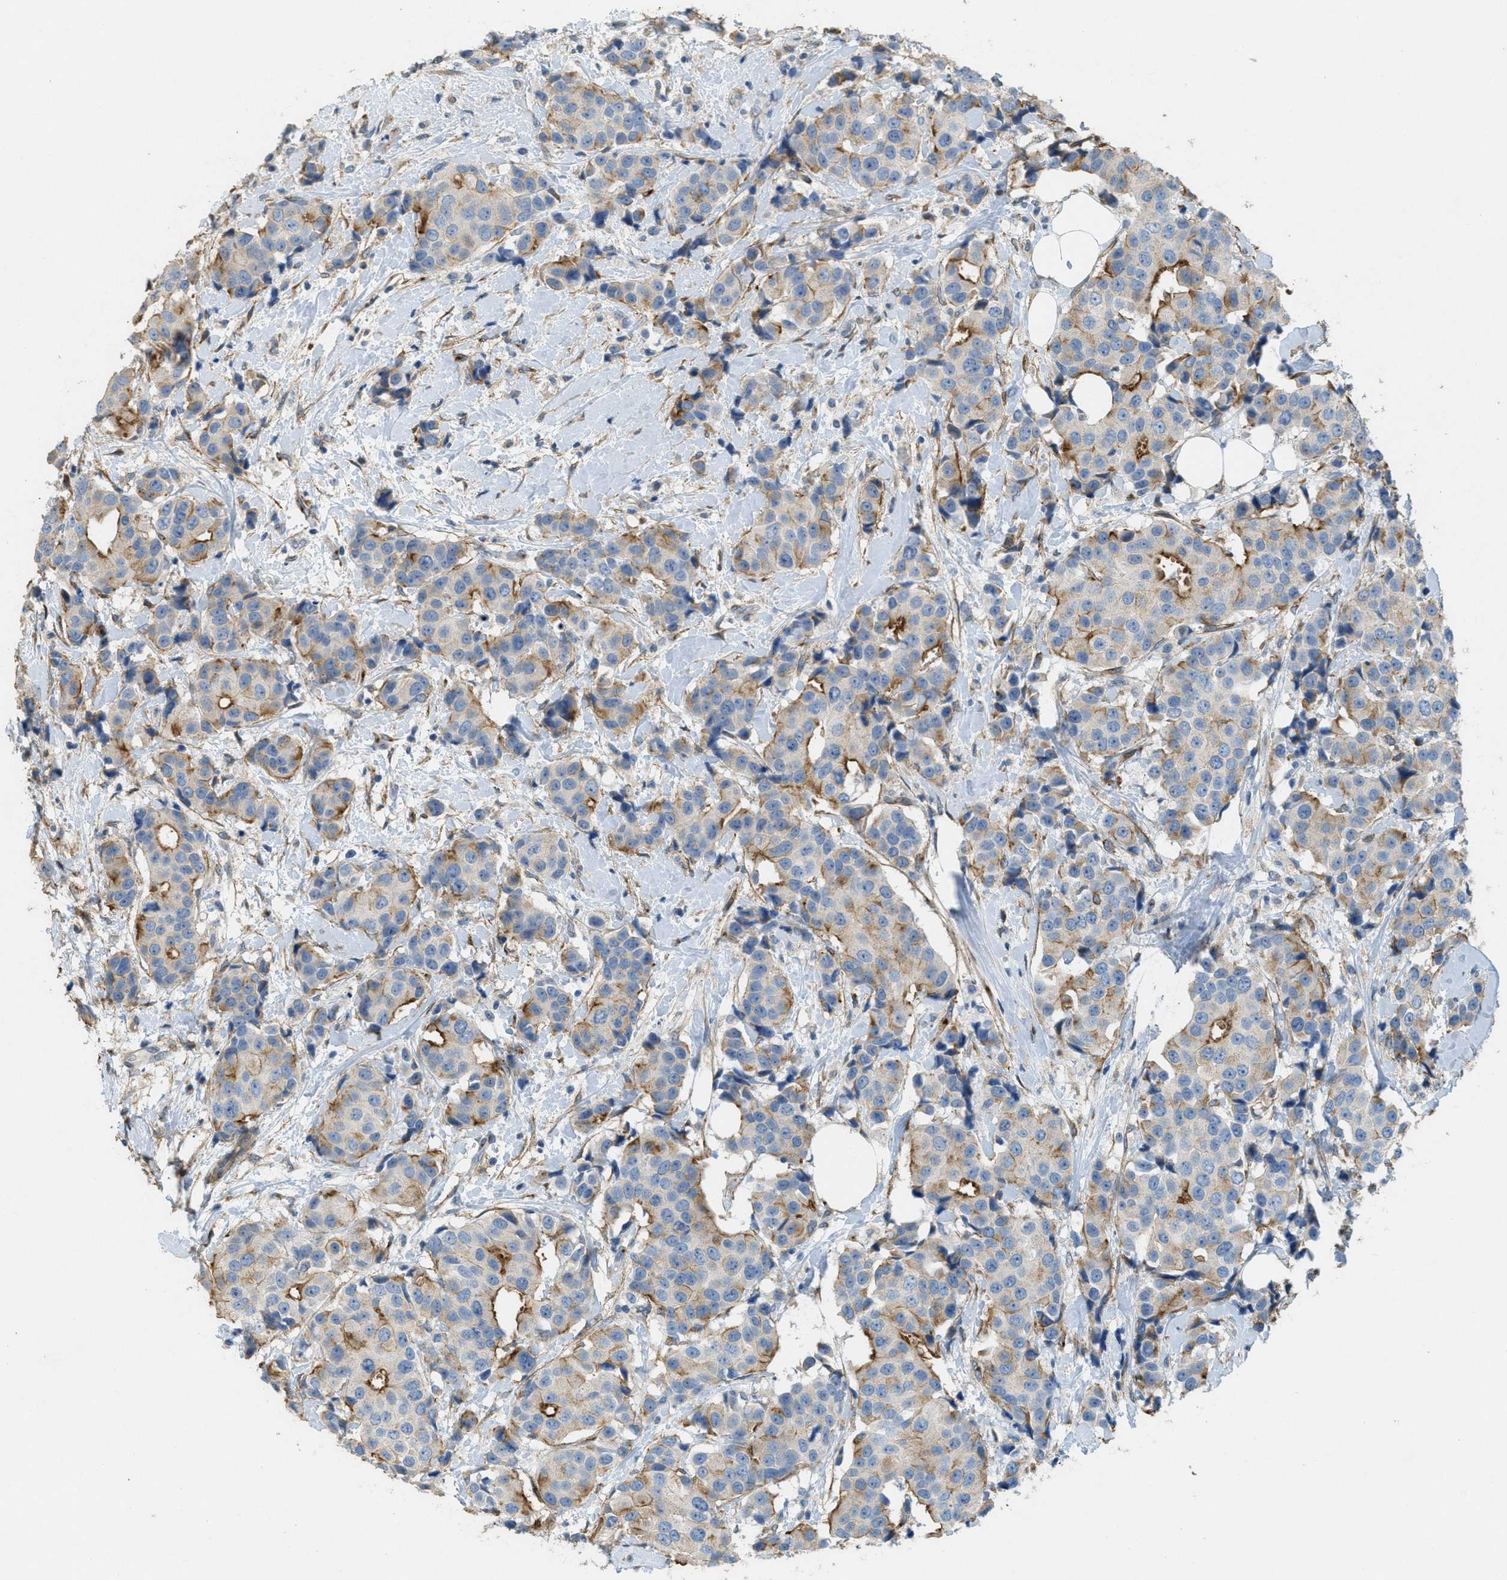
{"staining": {"intensity": "moderate", "quantity": "25%-75%", "location": "cytoplasmic/membranous"}, "tissue": "breast cancer", "cell_type": "Tumor cells", "image_type": "cancer", "snomed": [{"axis": "morphology", "description": "Normal tissue, NOS"}, {"axis": "morphology", "description": "Duct carcinoma"}, {"axis": "topography", "description": "Breast"}], "caption": "Protein expression analysis of breast cancer (infiltrating ductal carcinoma) exhibits moderate cytoplasmic/membranous staining in approximately 25%-75% of tumor cells.", "gene": "ADCY5", "patient": {"sex": "female", "age": 39}}